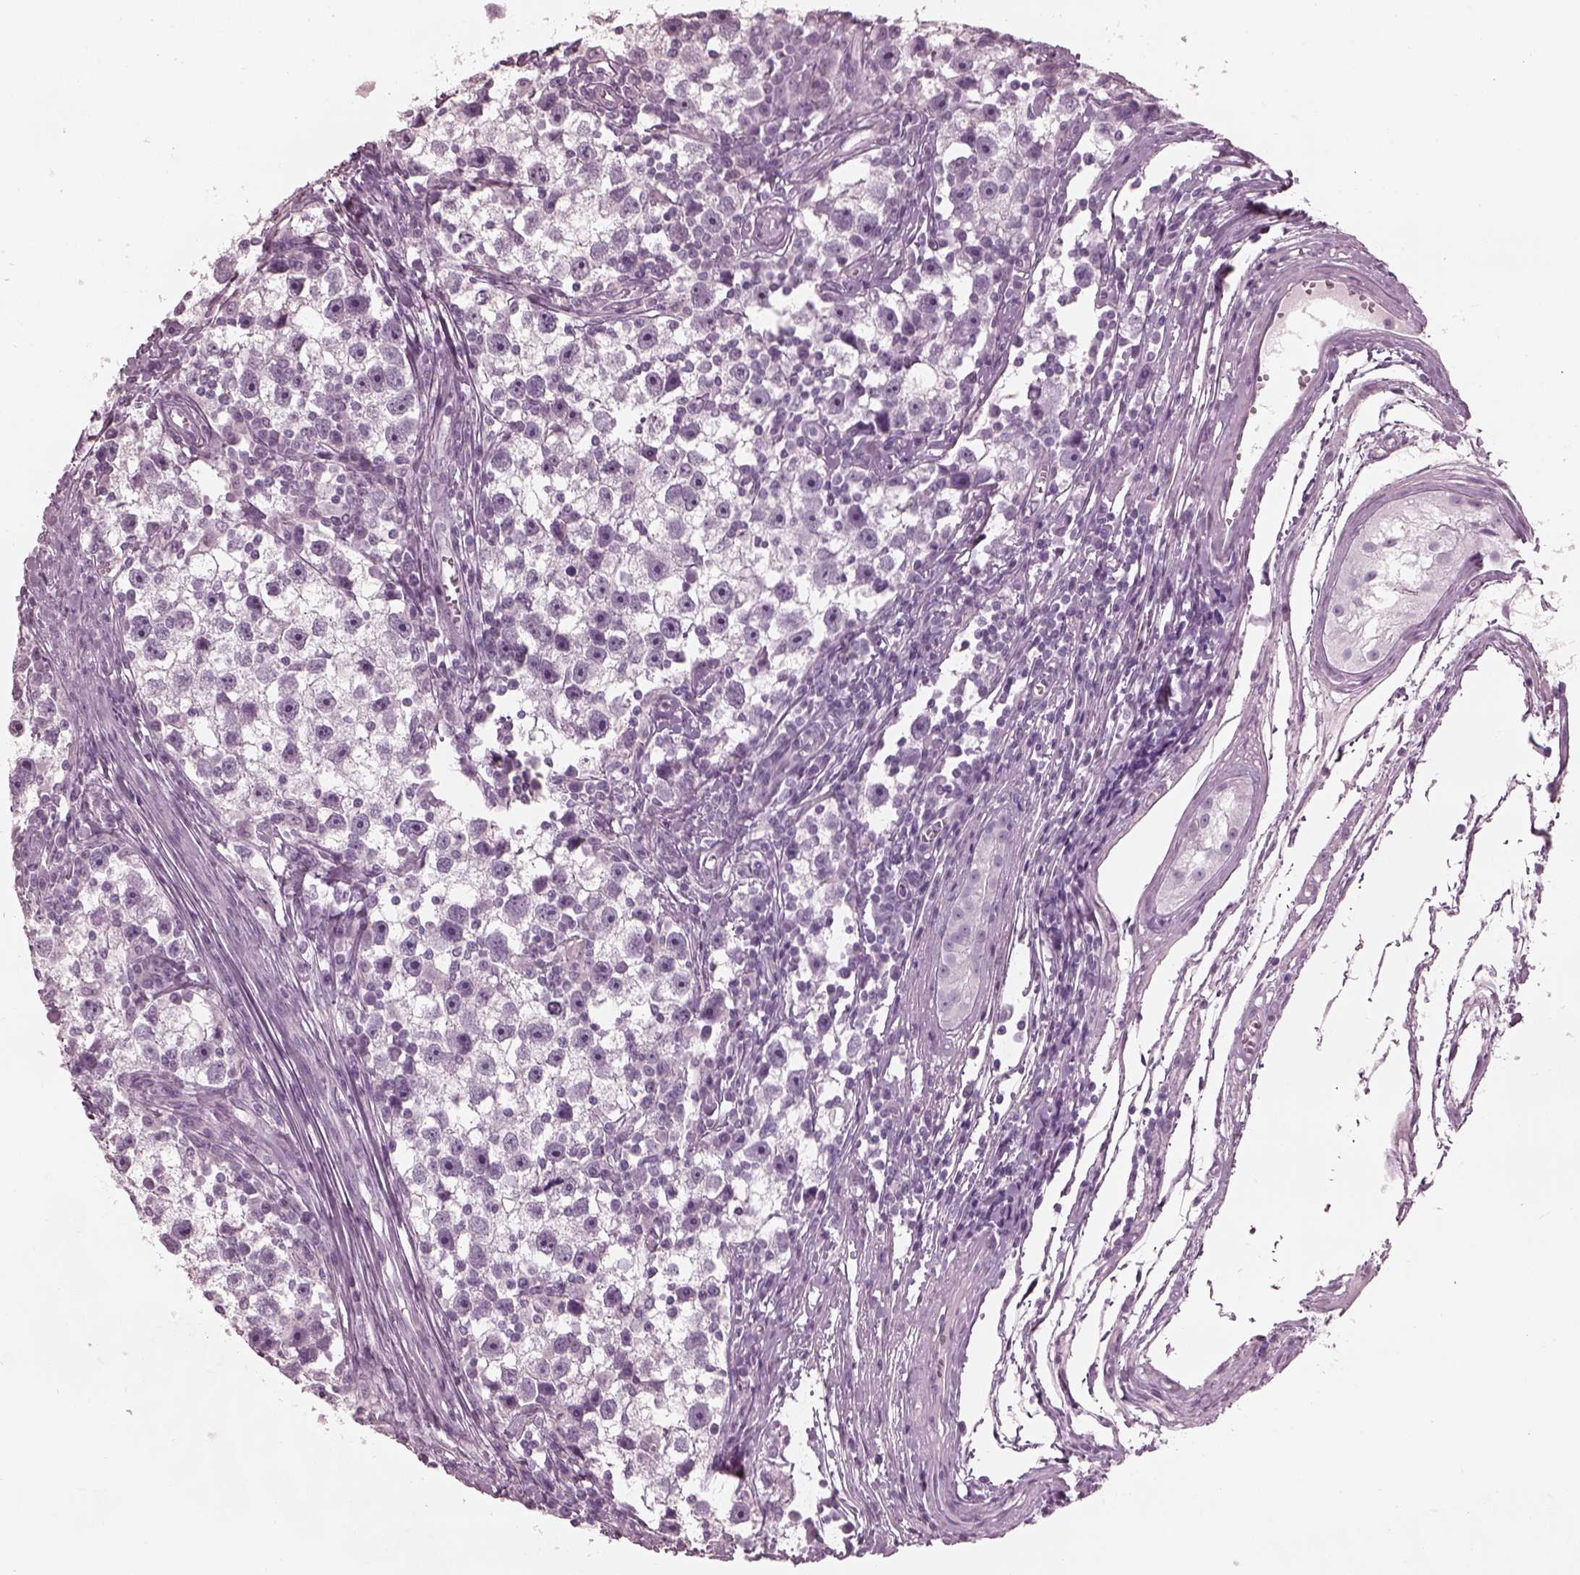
{"staining": {"intensity": "negative", "quantity": "none", "location": "none"}, "tissue": "testis cancer", "cell_type": "Tumor cells", "image_type": "cancer", "snomed": [{"axis": "morphology", "description": "Seminoma, NOS"}, {"axis": "topography", "description": "Testis"}], "caption": "IHC photomicrograph of neoplastic tissue: human testis seminoma stained with DAB shows no significant protein expression in tumor cells.", "gene": "FABP9", "patient": {"sex": "male", "age": 30}}